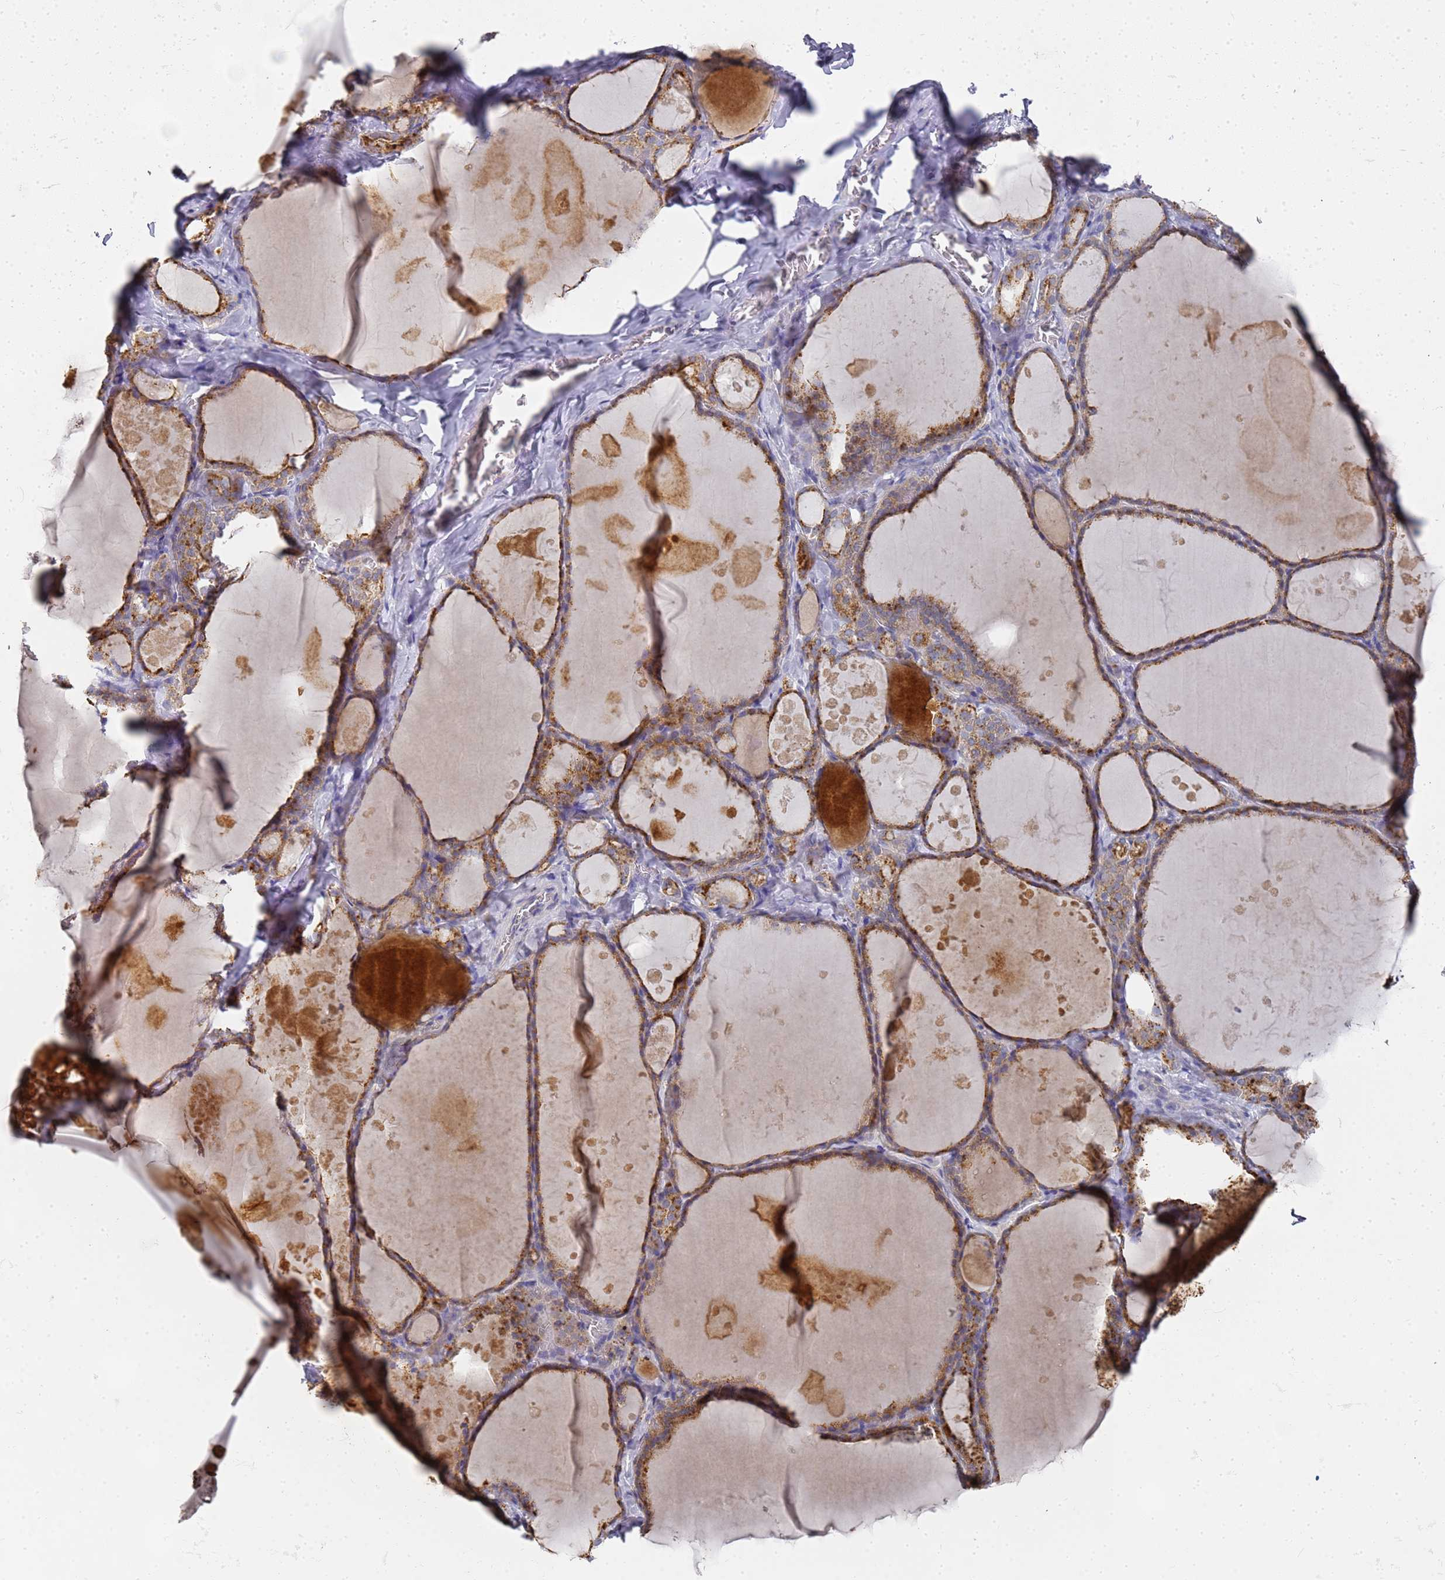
{"staining": {"intensity": "strong", "quantity": ">75%", "location": "cytoplasmic/membranous"}, "tissue": "thyroid gland", "cell_type": "Glandular cells", "image_type": "normal", "snomed": [{"axis": "morphology", "description": "Normal tissue, NOS"}, {"axis": "topography", "description": "Thyroid gland"}], "caption": "Thyroid gland stained with DAB (3,3'-diaminobenzidine) immunohistochemistry (IHC) displays high levels of strong cytoplasmic/membranous positivity in approximately >75% of glandular cells.", "gene": "NPEPPS", "patient": {"sex": "male", "age": 56}}